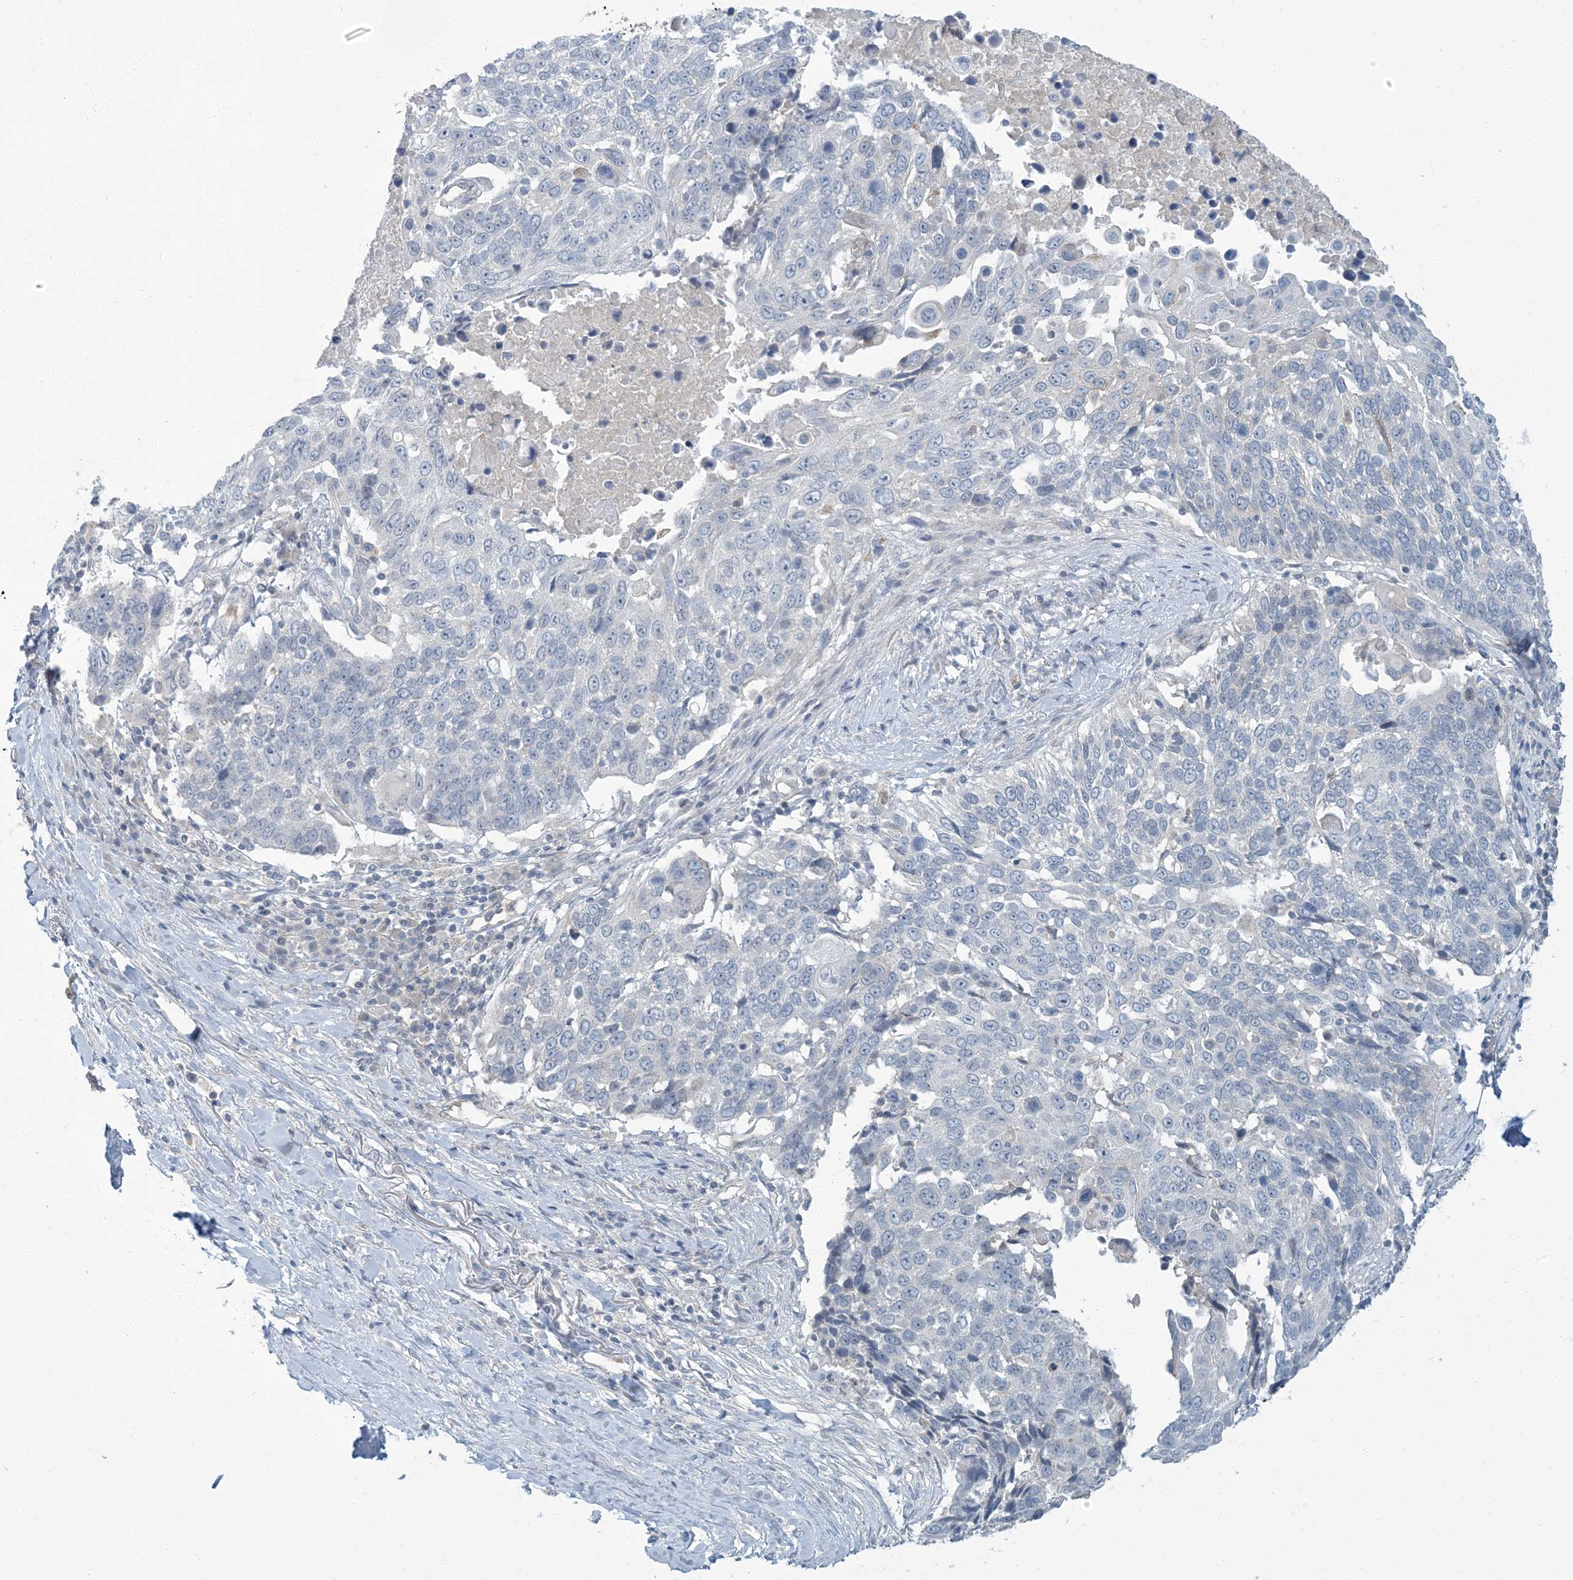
{"staining": {"intensity": "negative", "quantity": "none", "location": "none"}, "tissue": "lung cancer", "cell_type": "Tumor cells", "image_type": "cancer", "snomed": [{"axis": "morphology", "description": "Squamous cell carcinoma, NOS"}, {"axis": "topography", "description": "Lung"}], "caption": "IHC of human lung squamous cell carcinoma shows no positivity in tumor cells.", "gene": "EPHA4", "patient": {"sex": "male", "age": 66}}